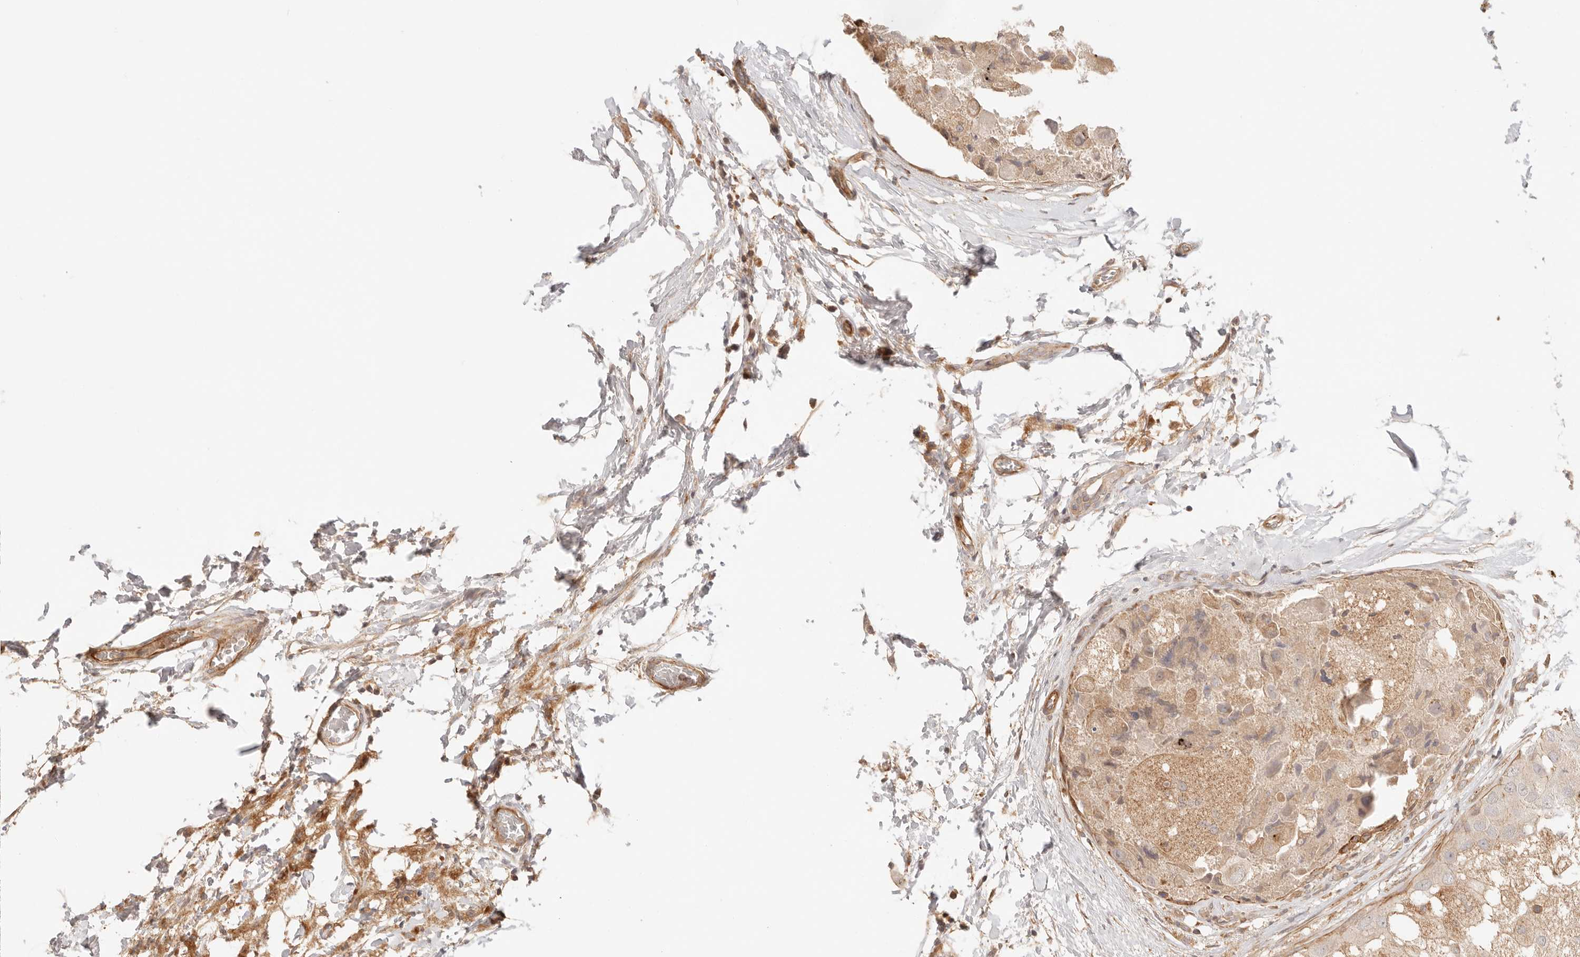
{"staining": {"intensity": "weak", "quantity": ">75%", "location": "cytoplasmic/membranous"}, "tissue": "breast cancer", "cell_type": "Tumor cells", "image_type": "cancer", "snomed": [{"axis": "morphology", "description": "Duct carcinoma"}, {"axis": "topography", "description": "Breast"}], "caption": "Approximately >75% of tumor cells in breast invasive ductal carcinoma reveal weak cytoplasmic/membranous protein expression as visualized by brown immunohistochemical staining.", "gene": "IL1R2", "patient": {"sex": "female", "age": 62}}